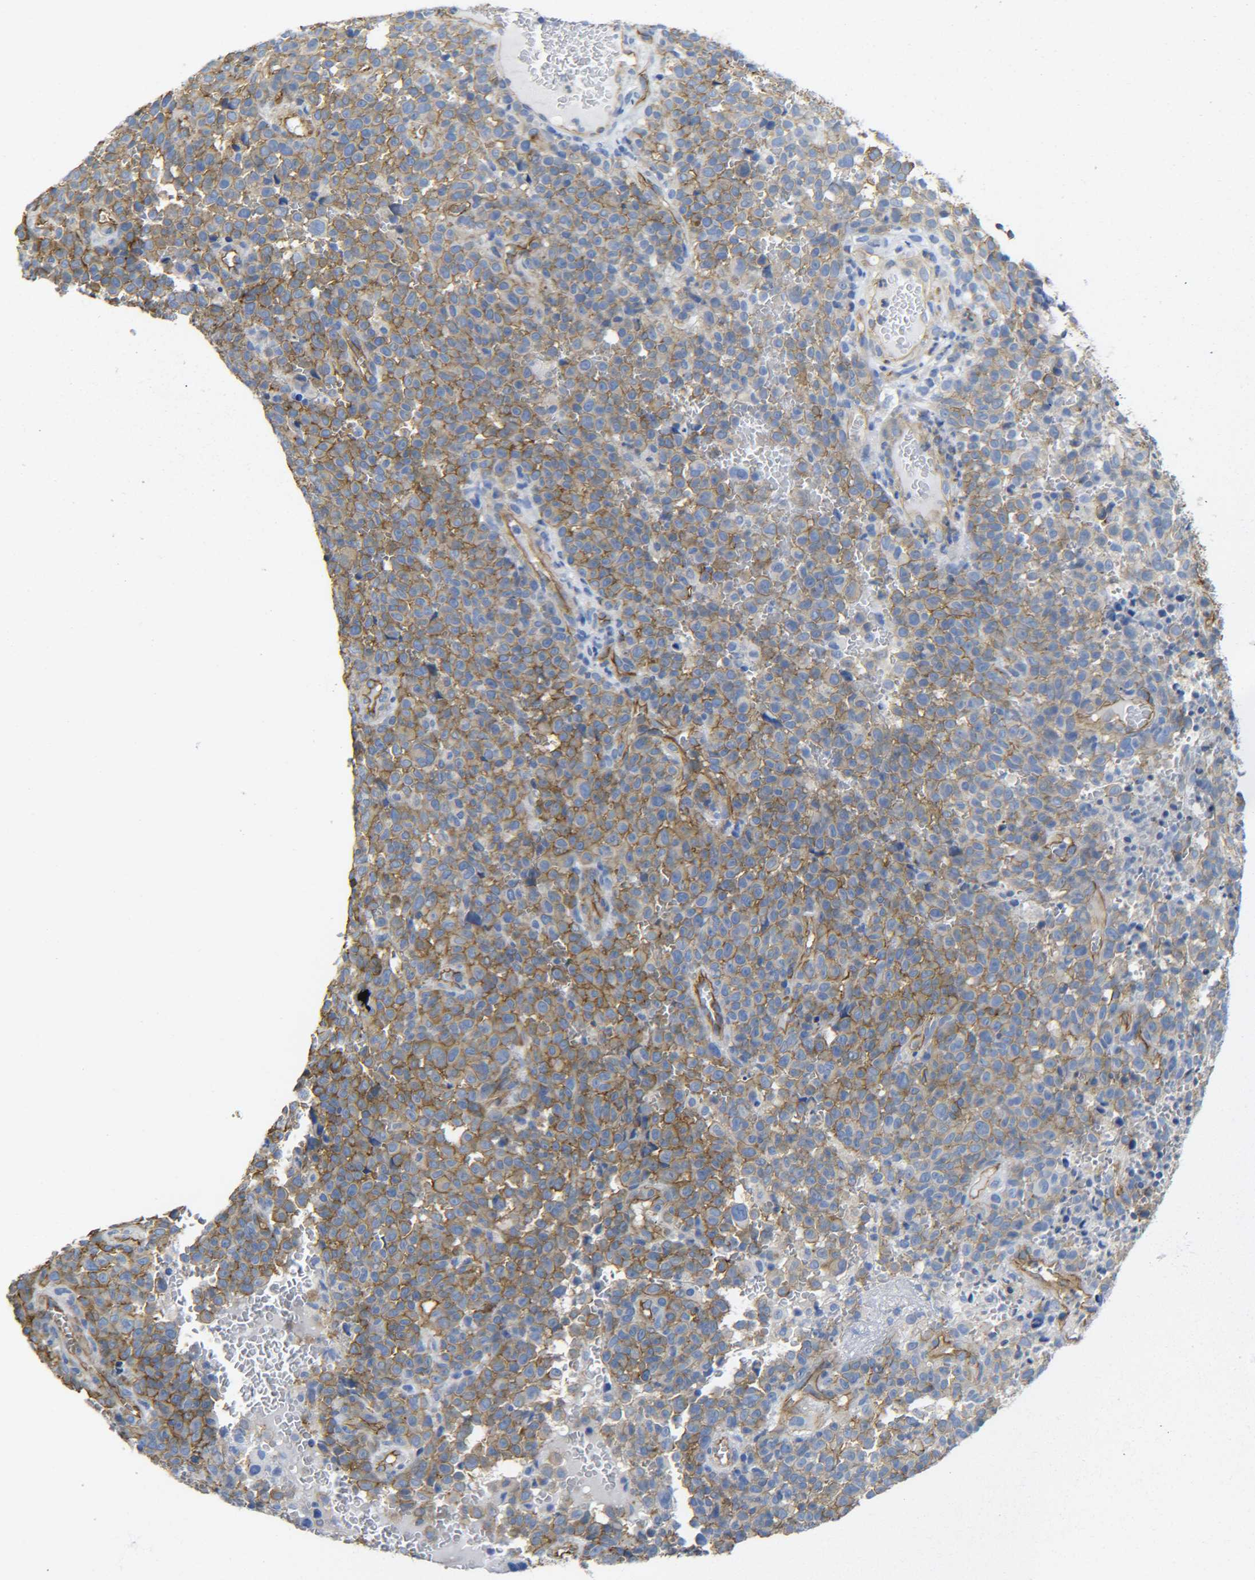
{"staining": {"intensity": "moderate", "quantity": ">75%", "location": "cytoplasmic/membranous"}, "tissue": "melanoma", "cell_type": "Tumor cells", "image_type": "cancer", "snomed": [{"axis": "morphology", "description": "Malignant melanoma, NOS"}, {"axis": "topography", "description": "Skin"}], "caption": "Malignant melanoma tissue exhibits moderate cytoplasmic/membranous staining in approximately >75% of tumor cells (brown staining indicates protein expression, while blue staining denotes nuclei).", "gene": "SPTBN1", "patient": {"sex": "female", "age": 82}}